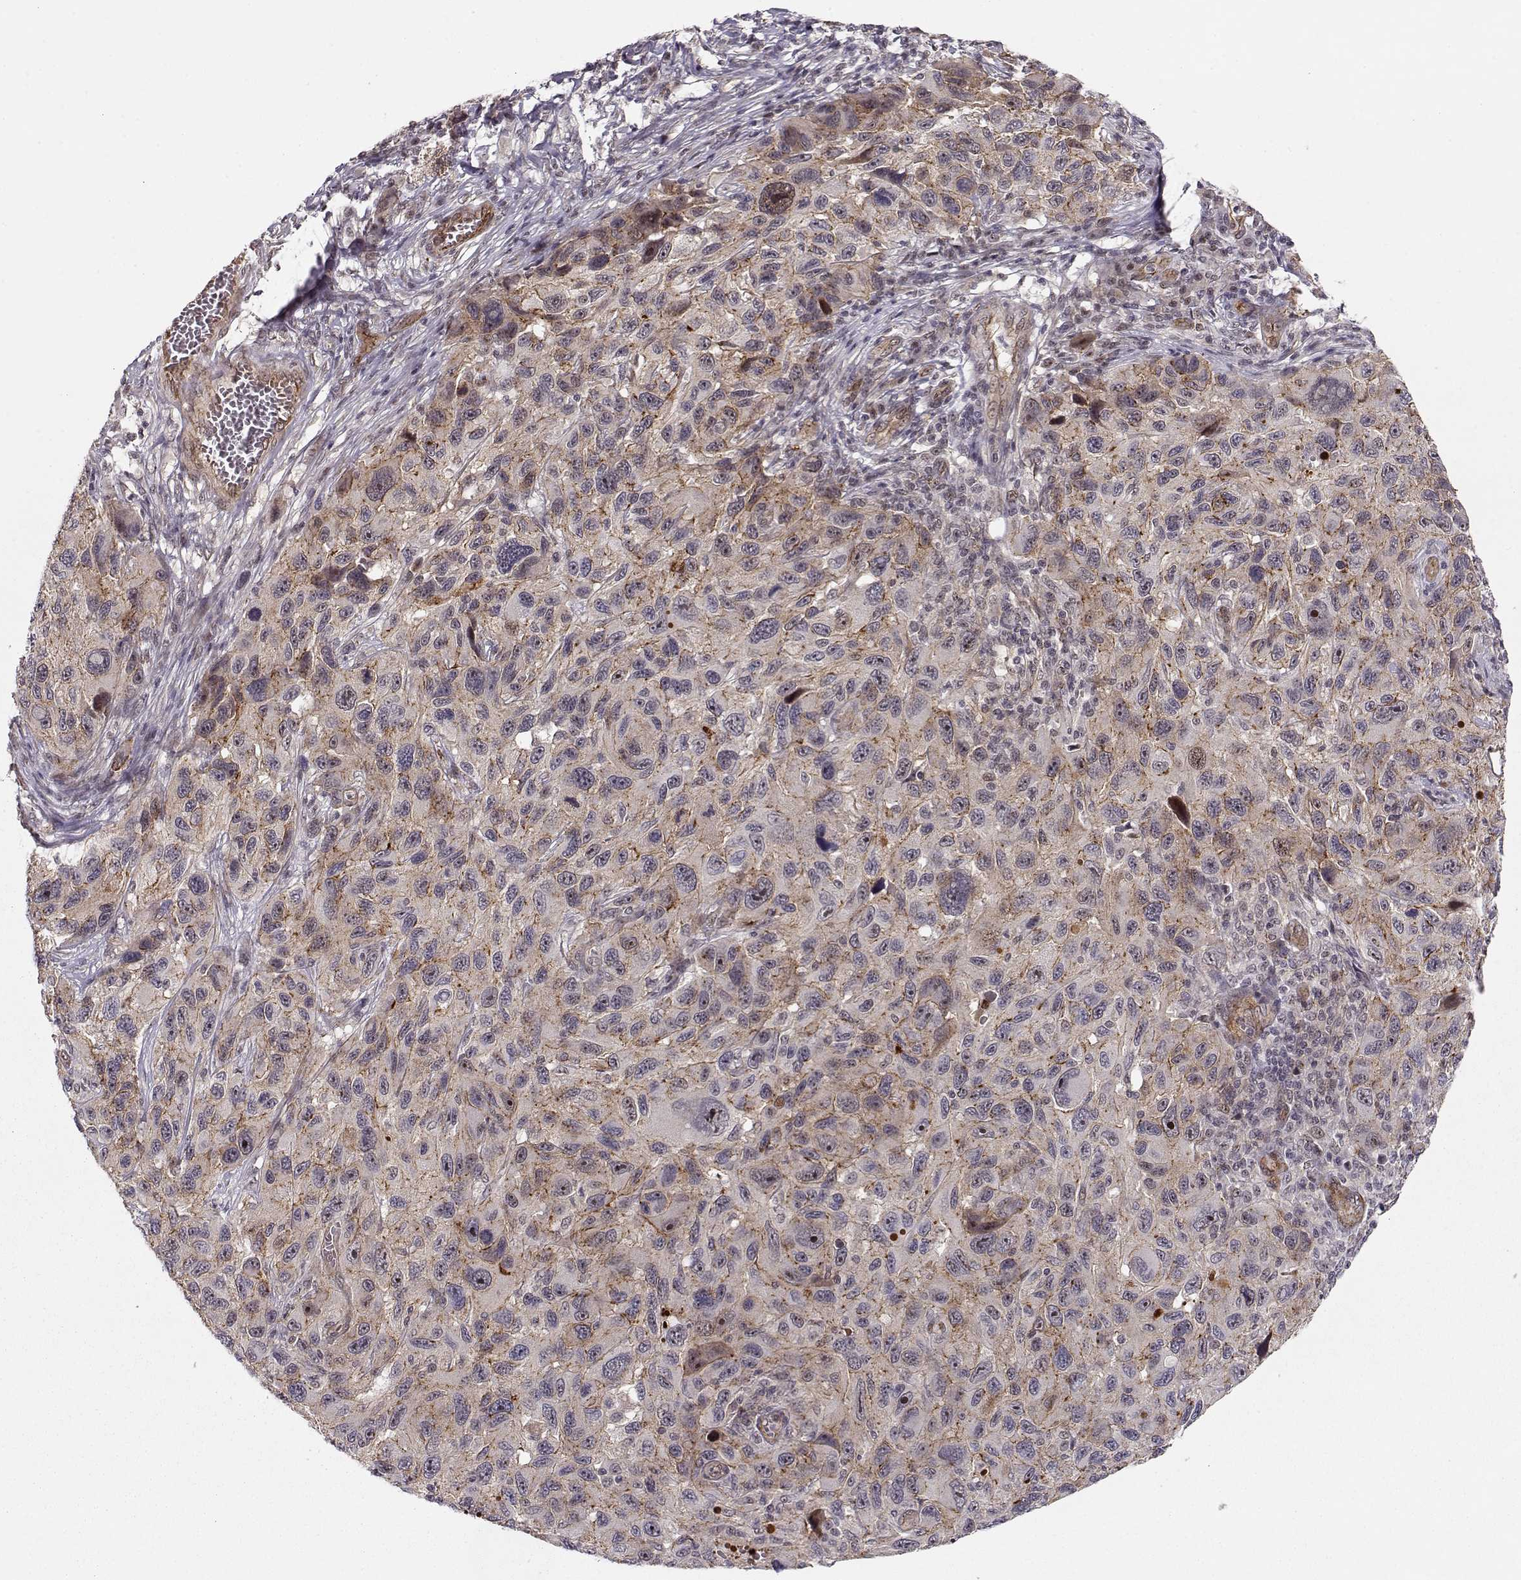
{"staining": {"intensity": "negative", "quantity": "none", "location": "none"}, "tissue": "melanoma", "cell_type": "Tumor cells", "image_type": "cancer", "snomed": [{"axis": "morphology", "description": "Malignant melanoma, NOS"}, {"axis": "topography", "description": "Skin"}], "caption": "There is no significant staining in tumor cells of melanoma.", "gene": "CIR1", "patient": {"sex": "male", "age": 53}}